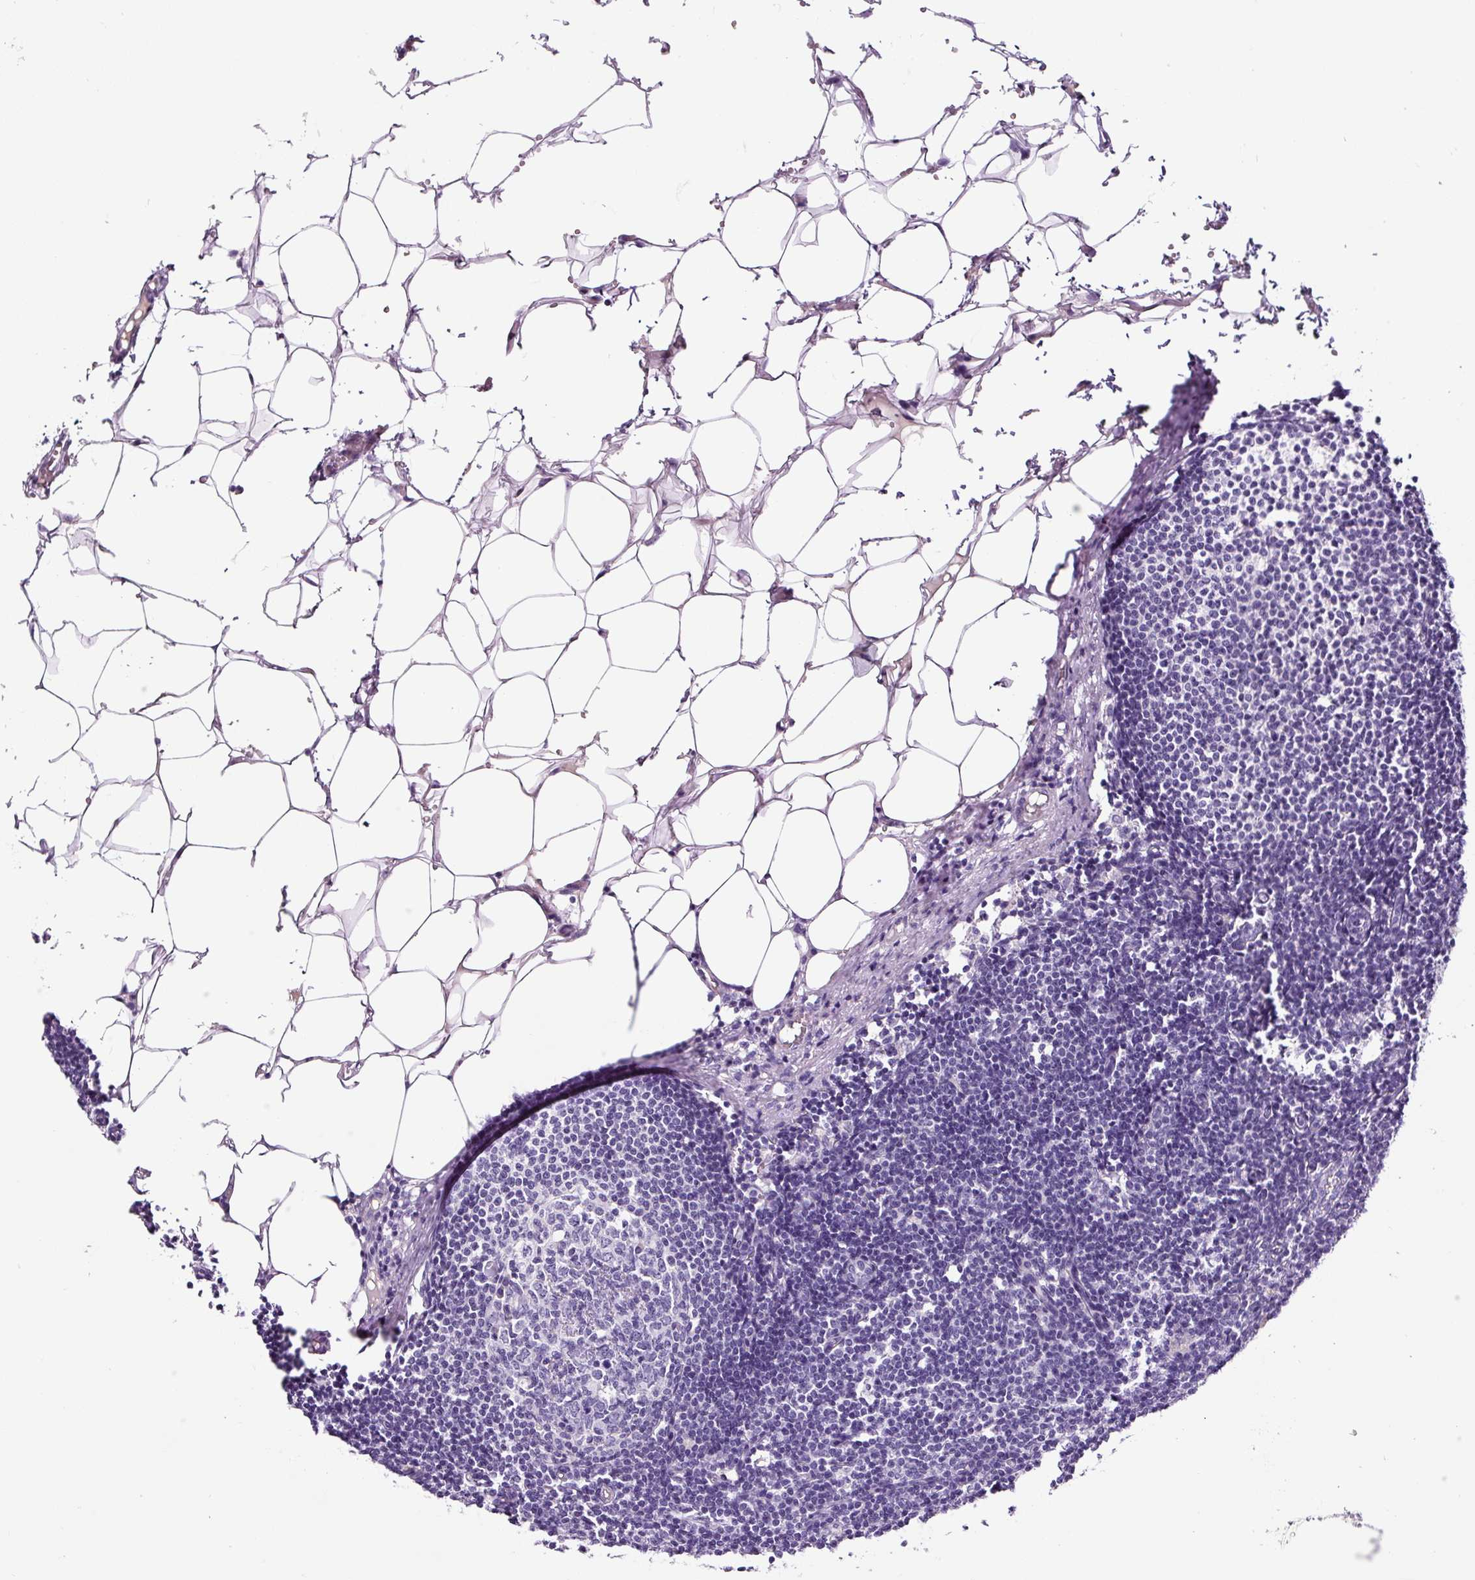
{"staining": {"intensity": "negative", "quantity": "none", "location": "none"}, "tissue": "lymph node", "cell_type": "Germinal center cells", "image_type": "normal", "snomed": [{"axis": "morphology", "description": "Normal tissue, NOS"}, {"axis": "topography", "description": "Lymph node"}], "caption": "The photomicrograph reveals no staining of germinal center cells in normal lymph node.", "gene": "OR14A2", "patient": {"sex": "male", "age": 49}}